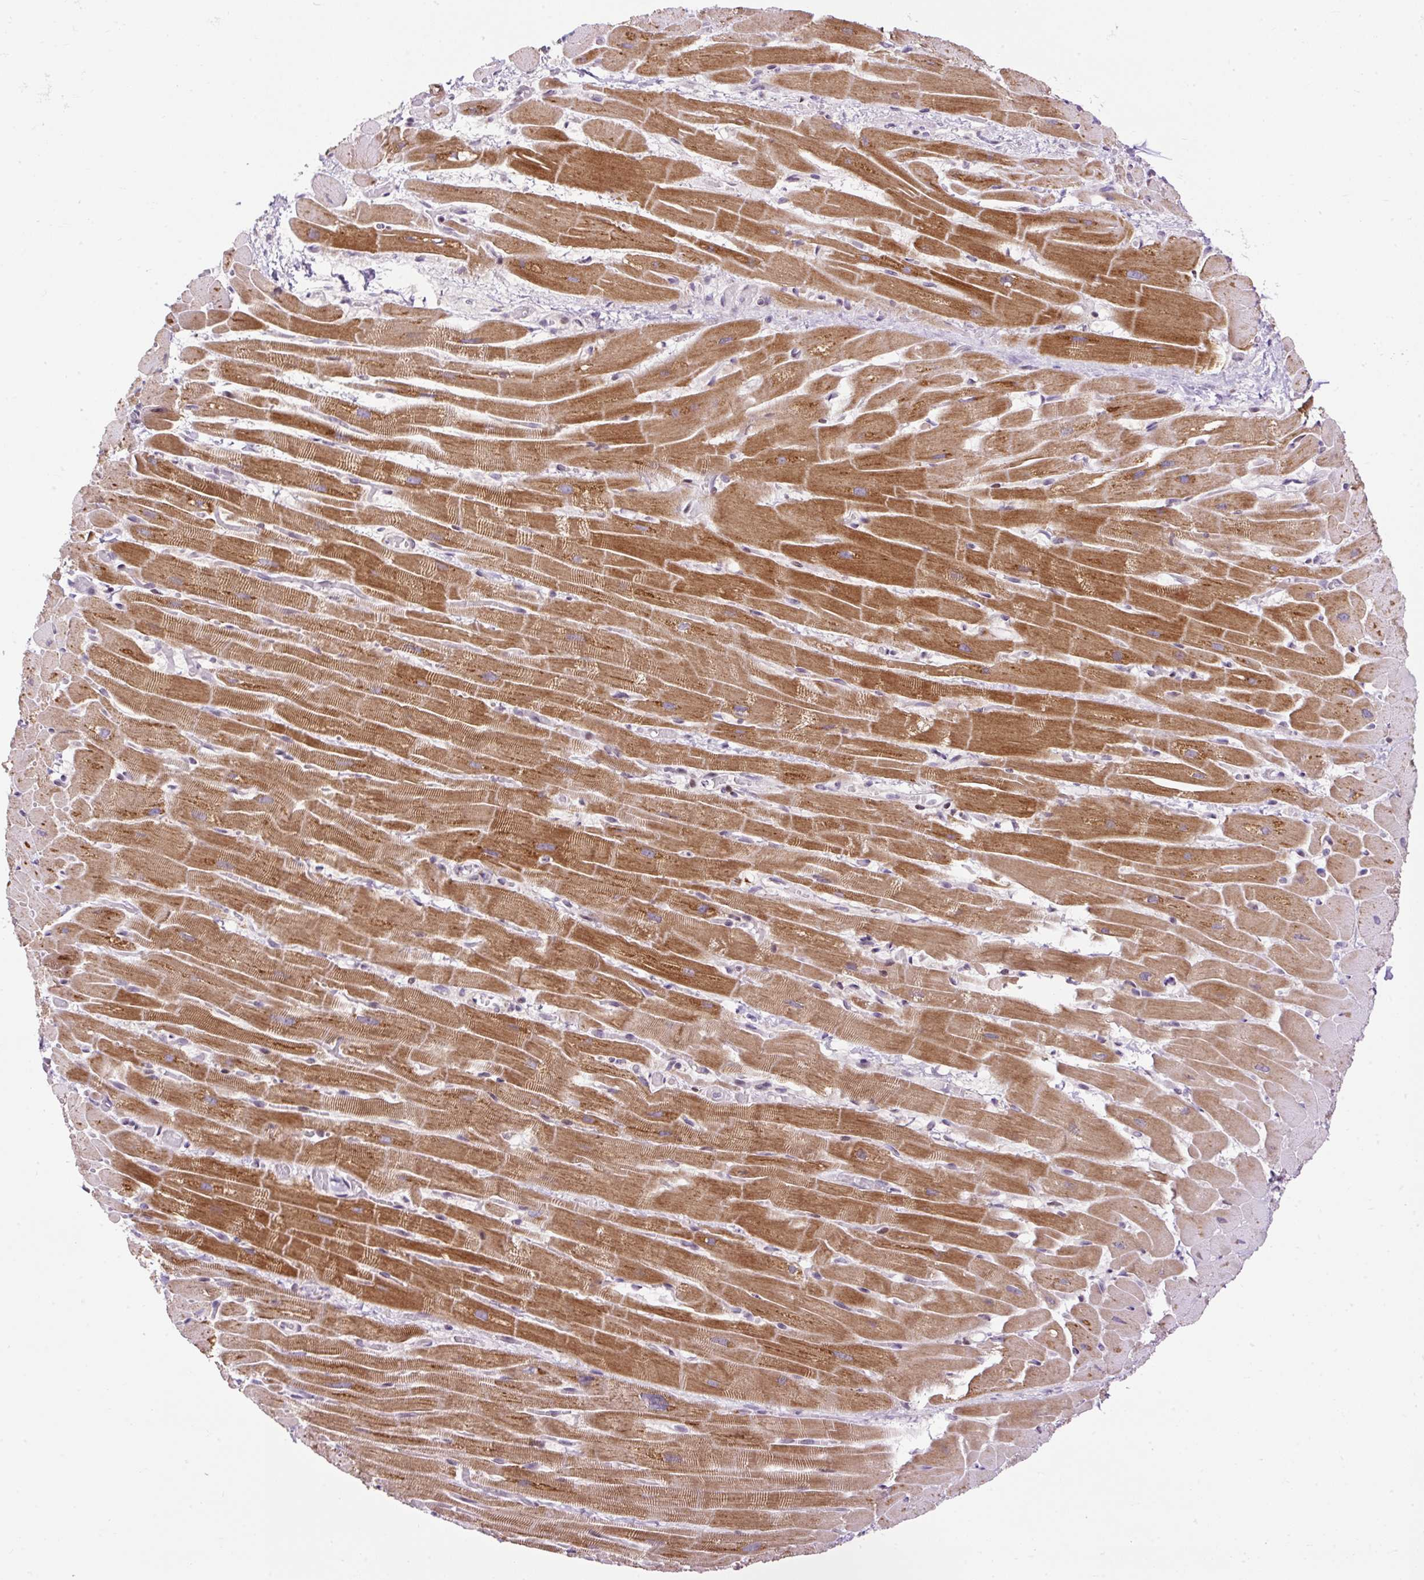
{"staining": {"intensity": "moderate", "quantity": ">75%", "location": "cytoplasmic/membranous"}, "tissue": "heart muscle", "cell_type": "Cardiomyocytes", "image_type": "normal", "snomed": [{"axis": "morphology", "description": "Normal tissue, NOS"}, {"axis": "topography", "description": "Heart"}], "caption": "Heart muscle stained with DAB IHC exhibits medium levels of moderate cytoplasmic/membranous staining in approximately >75% of cardiomyocytes.", "gene": "FMC1", "patient": {"sex": "male", "age": 37}}